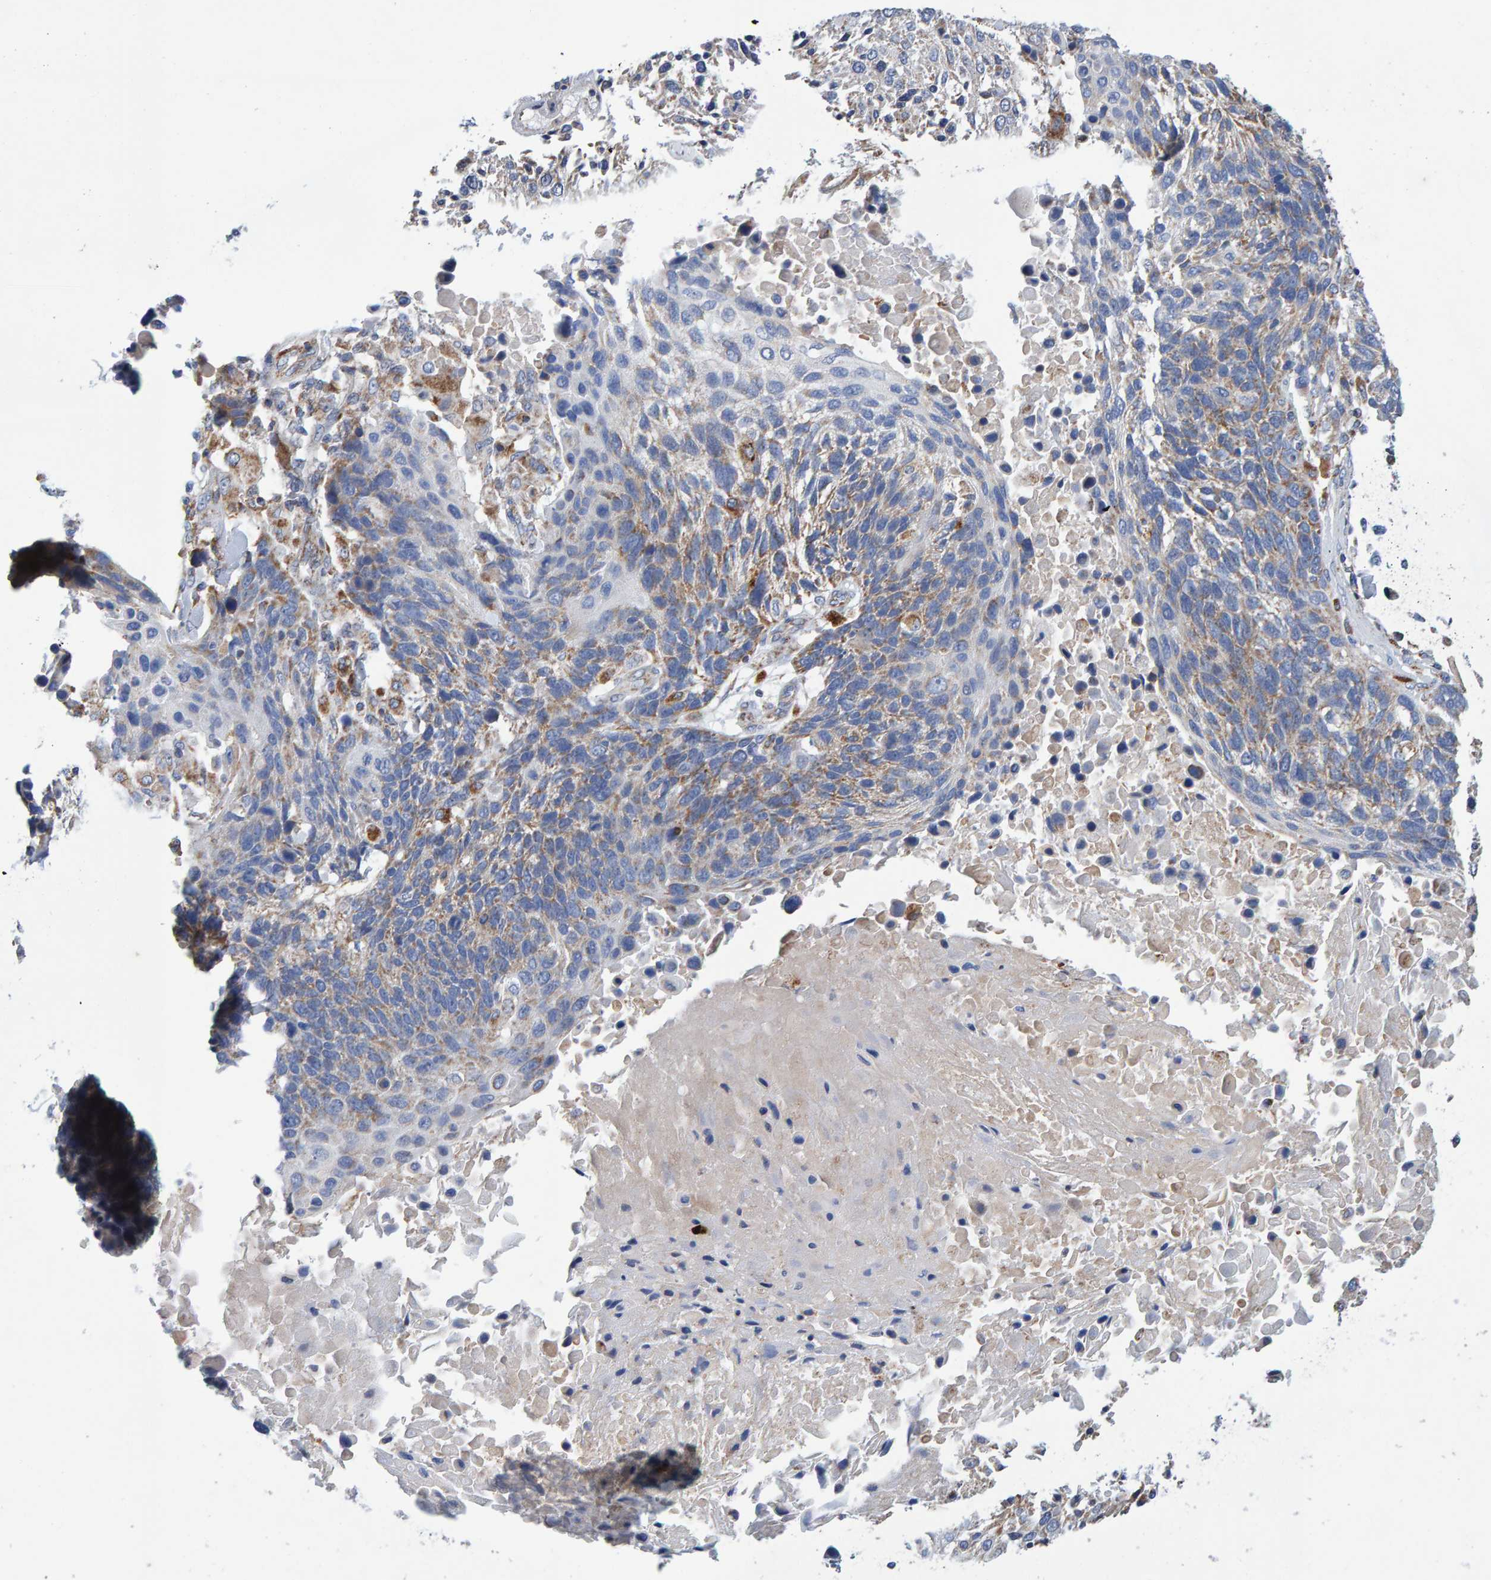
{"staining": {"intensity": "moderate", "quantity": "<25%", "location": "cytoplasmic/membranous"}, "tissue": "lung cancer", "cell_type": "Tumor cells", "image_type": "cancer", "snomed": [{"axis": "morphology", "description": "Squamous cell carcinoma, NOS"}, {"axis": "topography", "description": "Lung"}], "caption": "The image exhibits immunohistochemical staining of lung cancer. There is moderate cytoplasmic/membranous positivity is appreciated in approximately <25% of tumor cells. Using DAB (3,3'-diaminobenzidine) (brown) and hematoxylin (blue) stains, captured at high magnification using brightfield microscopy.", "gene": "EFR3A", "patient": {"sex": "male", "age": 65}}